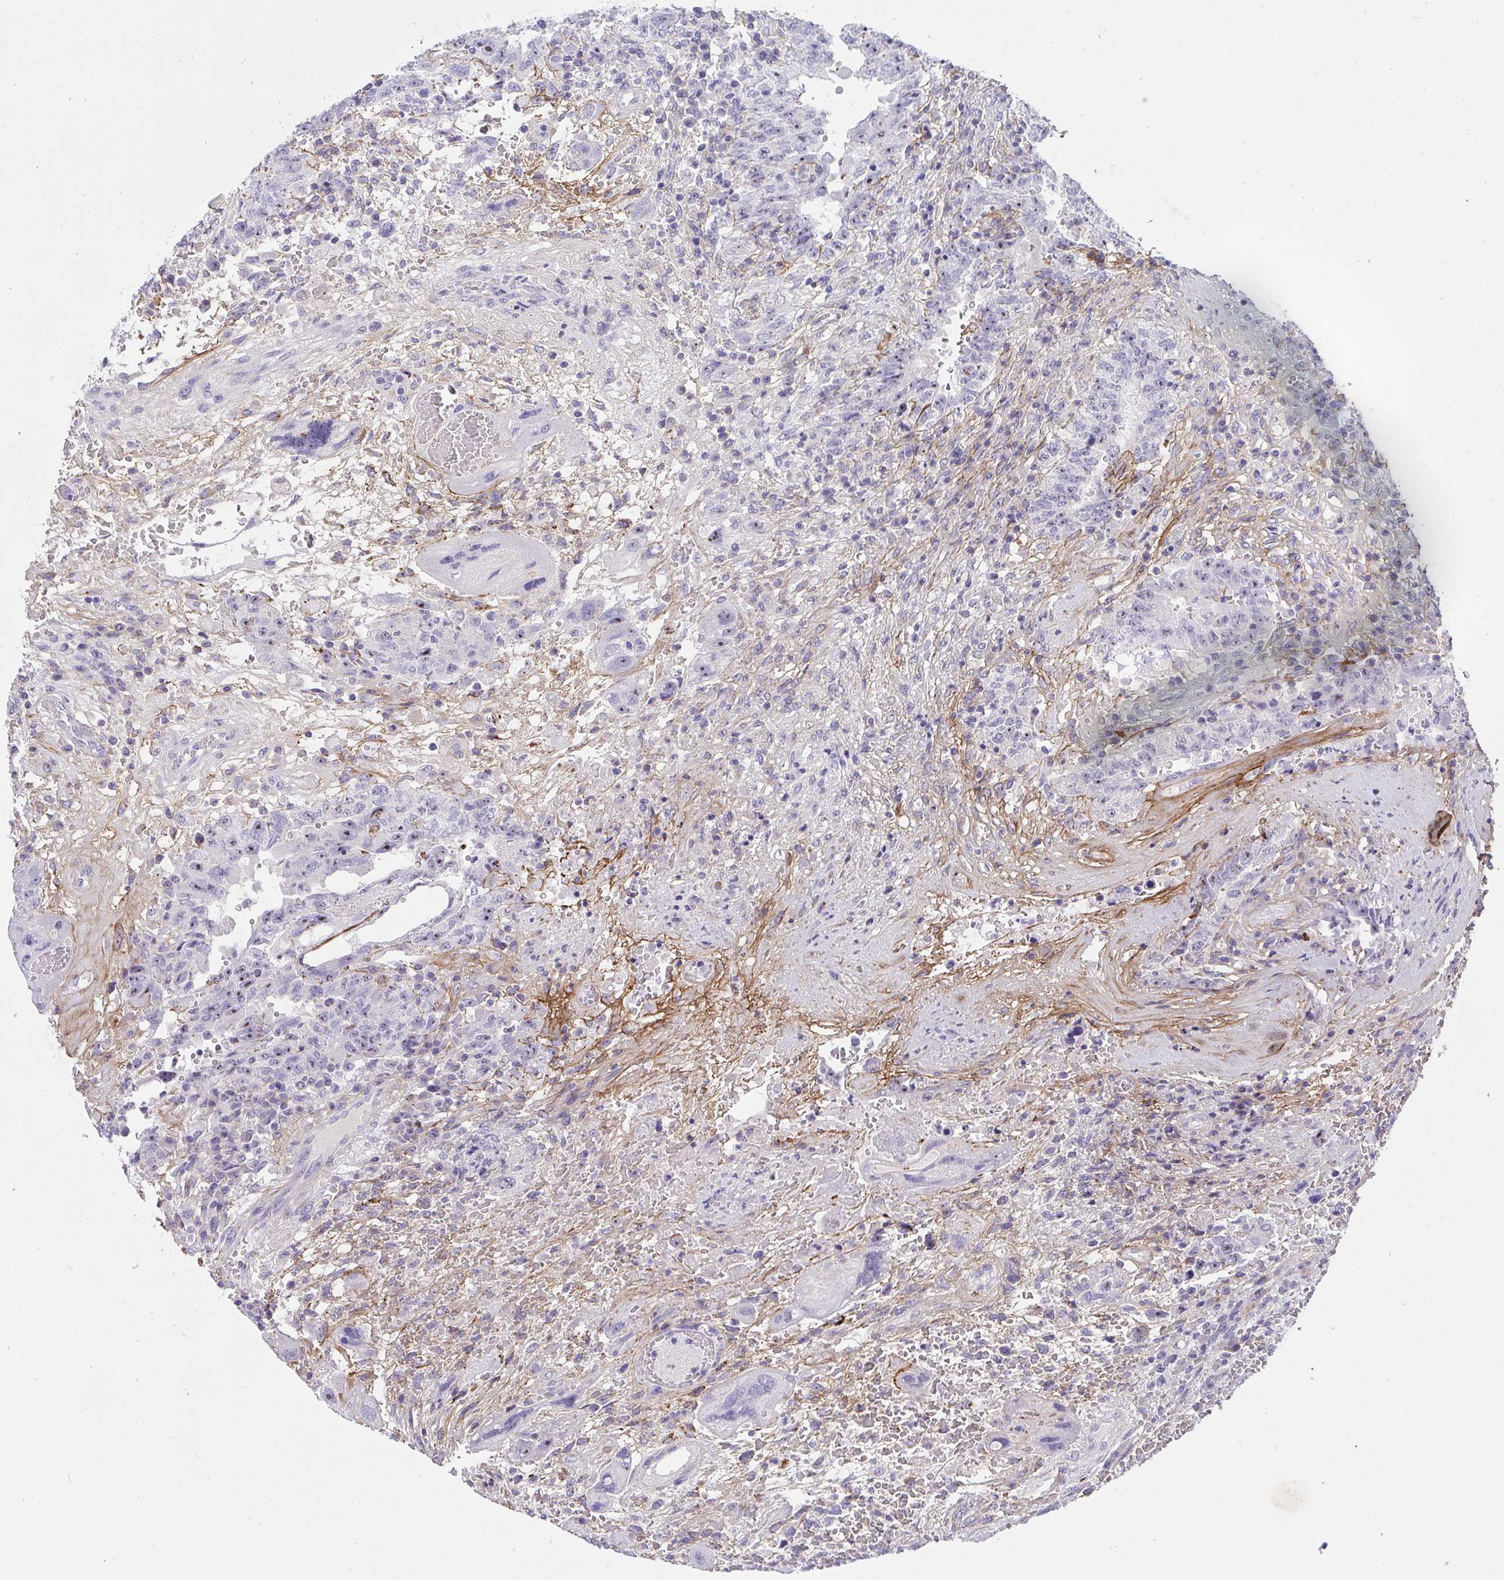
{"staining": {"intensity": "moderate", "quantity": "<25%", "location": "nuclear"}, "tissue": "testis cancer", "cell_type": "Tumor cells", "image_type": "cancer", "snomed": [{"axis": "morphology", "description": "Carcinoma, Embryonal, NOS"}, {"axis": "topography", "description": "Testis"}], "caption": "A low amount of moderate nuclear expression is present in about <25% of tumor cells in testis cancer (embryonal carcinoma) tissue. (Stains: DAB (3,3'-diaminobenzidine) in brown, nuclei in blue, Microscopy: brightfield microscopy at high magnification).", "gene": "LHFPL6", "patient": {"sex": "male", "age": 26}}